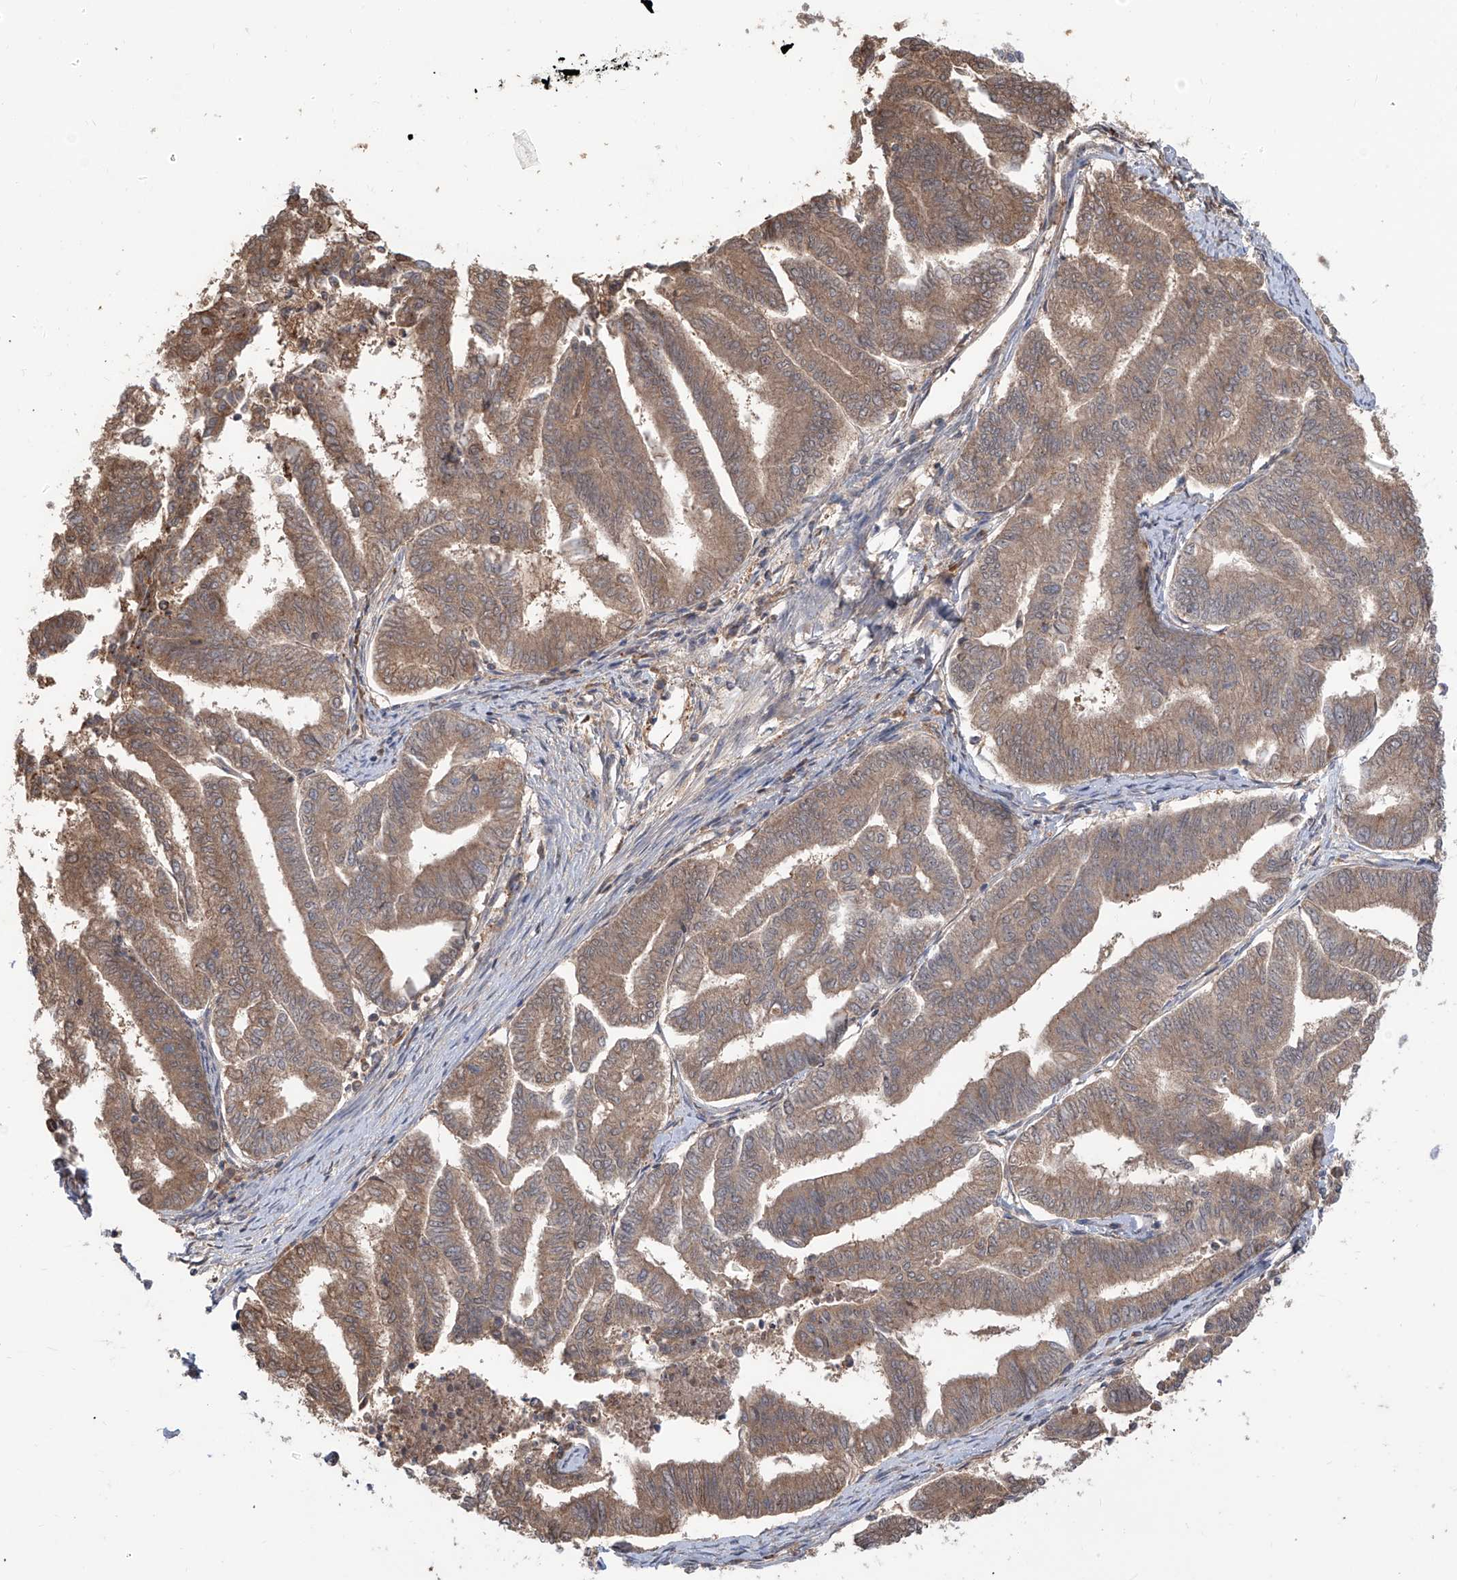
{"staining": {"intensity": "moderate", "quantity": ">75%", "location": "cytoplasmic/membranous"}, "tissue": "endometrial cancer", "cell_type": "Tumor cells", "image_type": "cancer", "snomed": [{"axis": "morphology", "description": "Adenocarcinoma, NOS"}, {"axis": "topography", "description": "Endometrium"}], "caption": "An image of human endometrial cancer (adenocarcinoma) stained for a protein displays moderate cytoplasmic/membranous brown staining in tumor cells.", "gene": "HOXC8", "patient": {"sex": "female", "age": 79}}